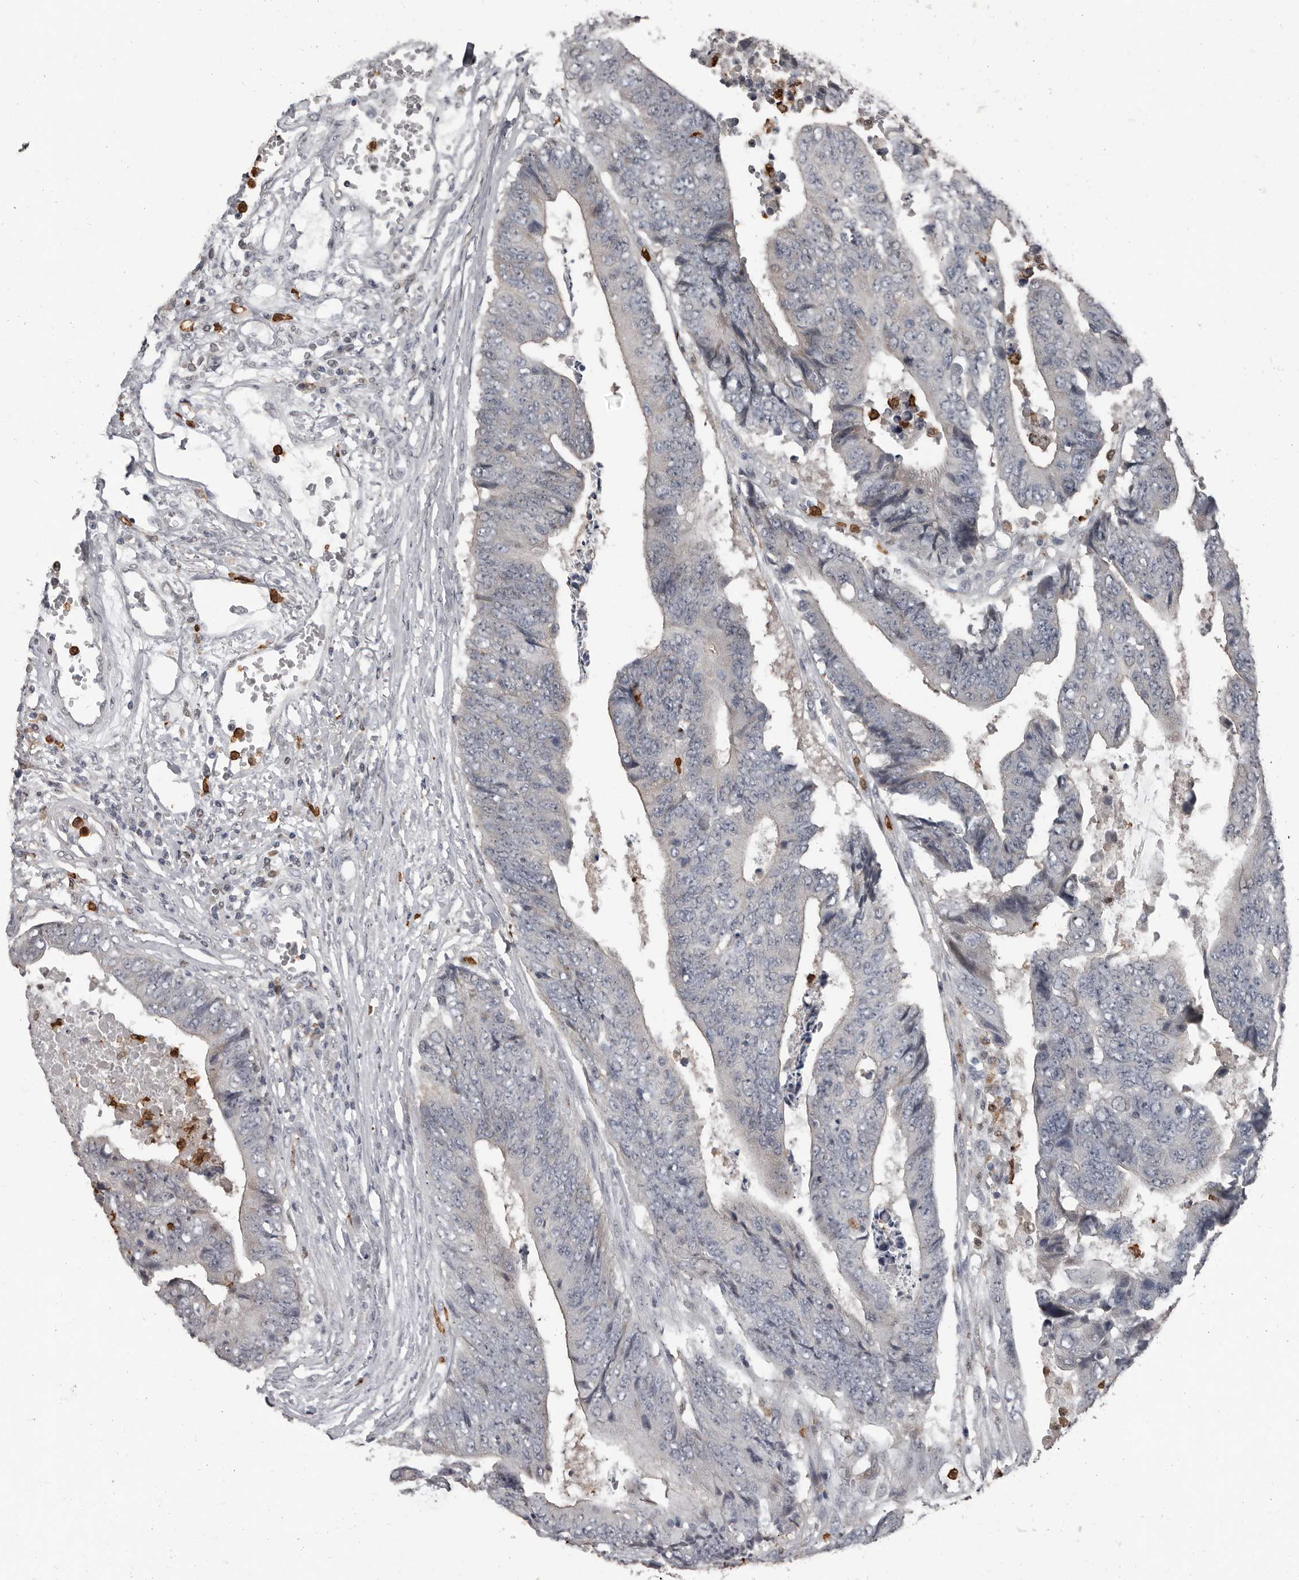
{"staining": {"intensity": "negative", "quantity": "none", "location": "none"}, "tissue": "colorectal cancer", "cell_type": "Tumor cells", "image_type": "cancer", "snomed": [{"axis": "morphology", "description": "Adenocarcinoma, NOS"}, {"axis": "topography", "description": "Rectum"}], "caption": "Tumor cells show no significant protein expression in adenocarcinoma (colorectal).", "gene": "GPR157", "patient": {"sex": "male", "age": 84}}